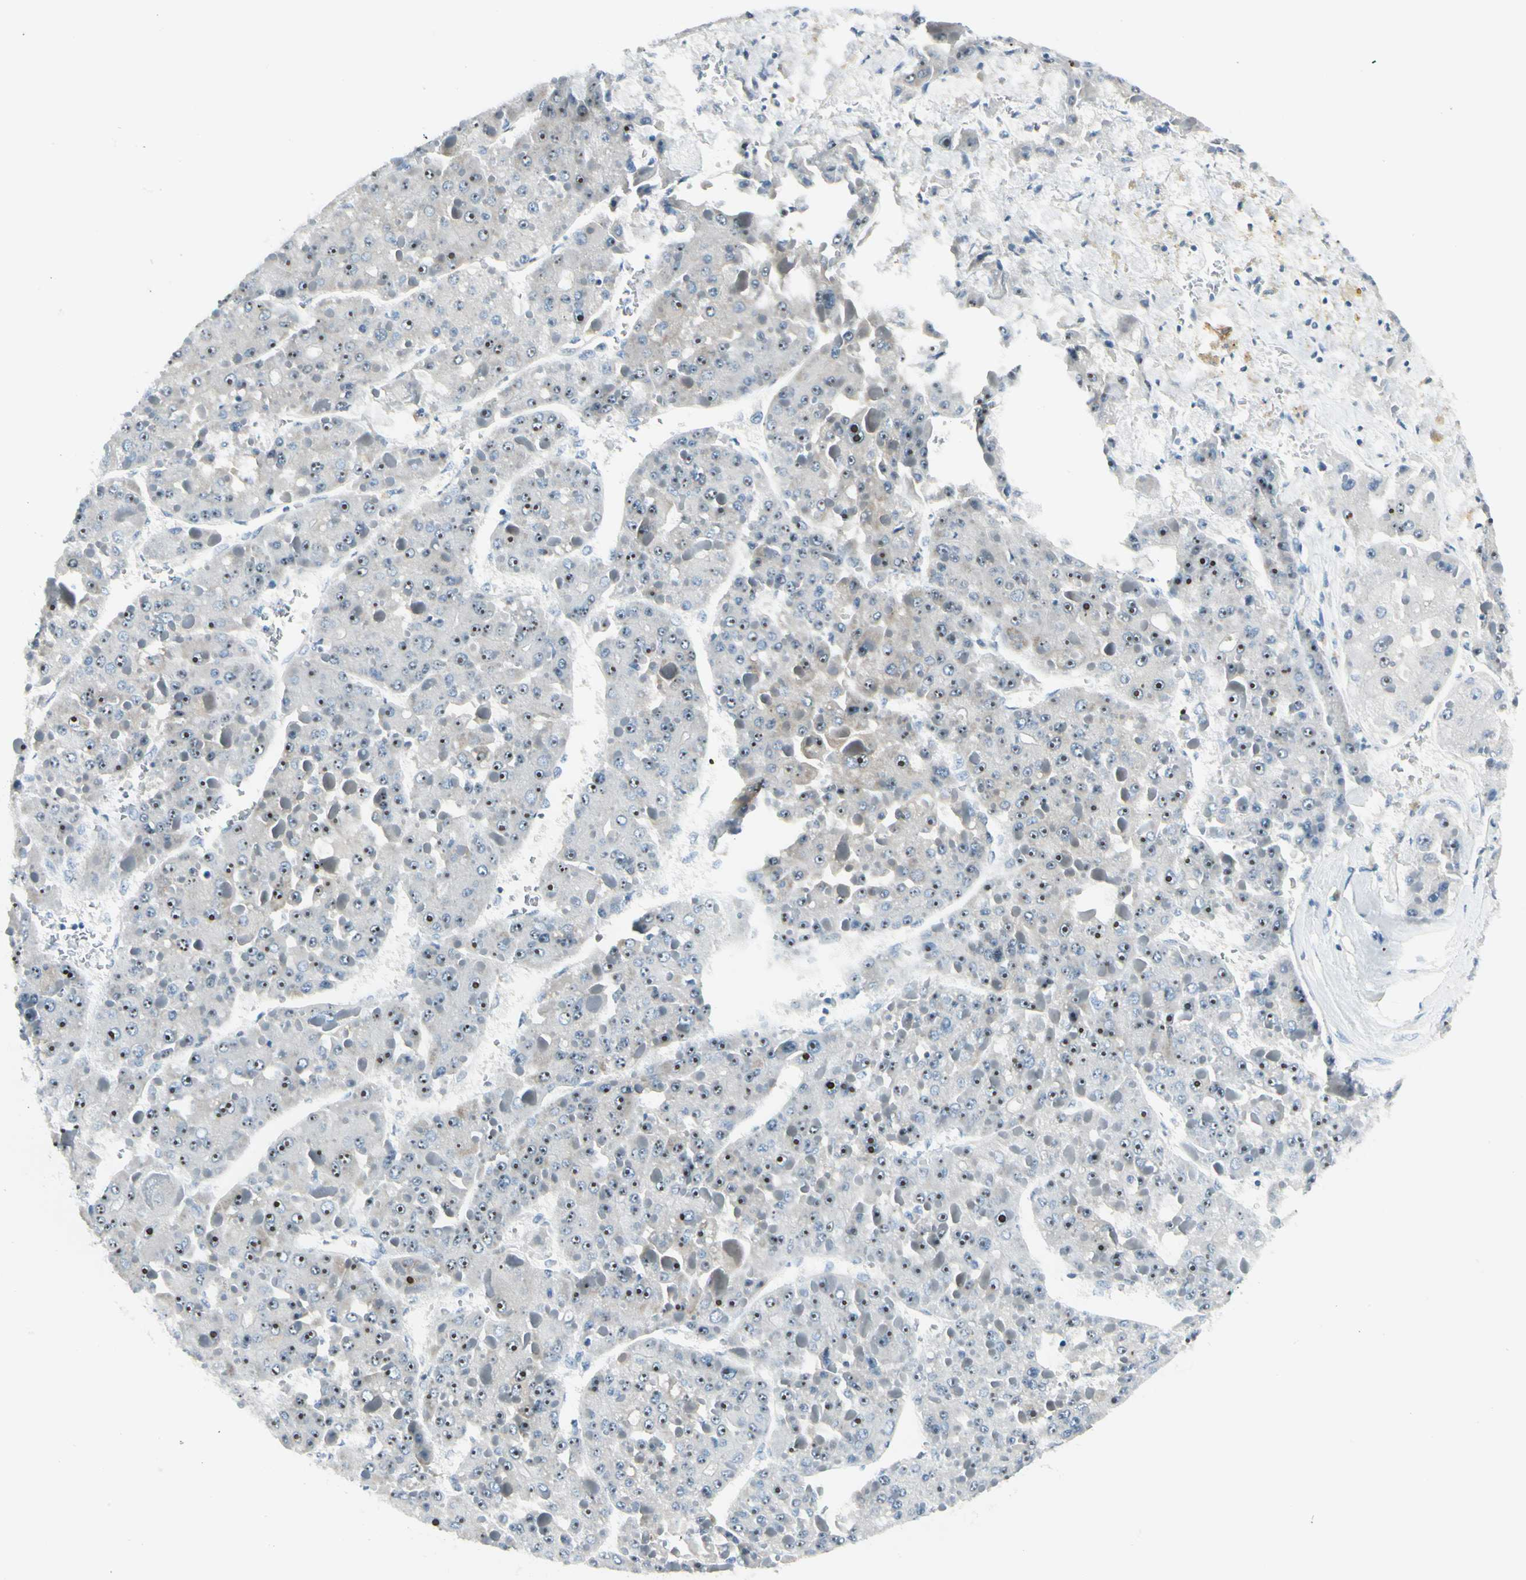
{"staining": {"intensity": "moderate", "quantity": ">75%", "location": "nuclear"}, "tissue": "liver cancer", "cell_type": "Tumor cells", "image_type": "cancer", "snomed": [{"axis": "morphology", "description": "Carcinoma, Hepatocellular, NOS"}, {"axis": "topography", "description": "Liver"}], "caption": "The immunohistochemical stain labels moderate nuclear expression in tumor cells of liver hepatocellular carcinoma tissue. Immunohistochemistry stains the protein of interest in brown and the nuclei are stained blue.", "gene": "ZSCAN1", "patient": {"sex": "female", "age": 73}}